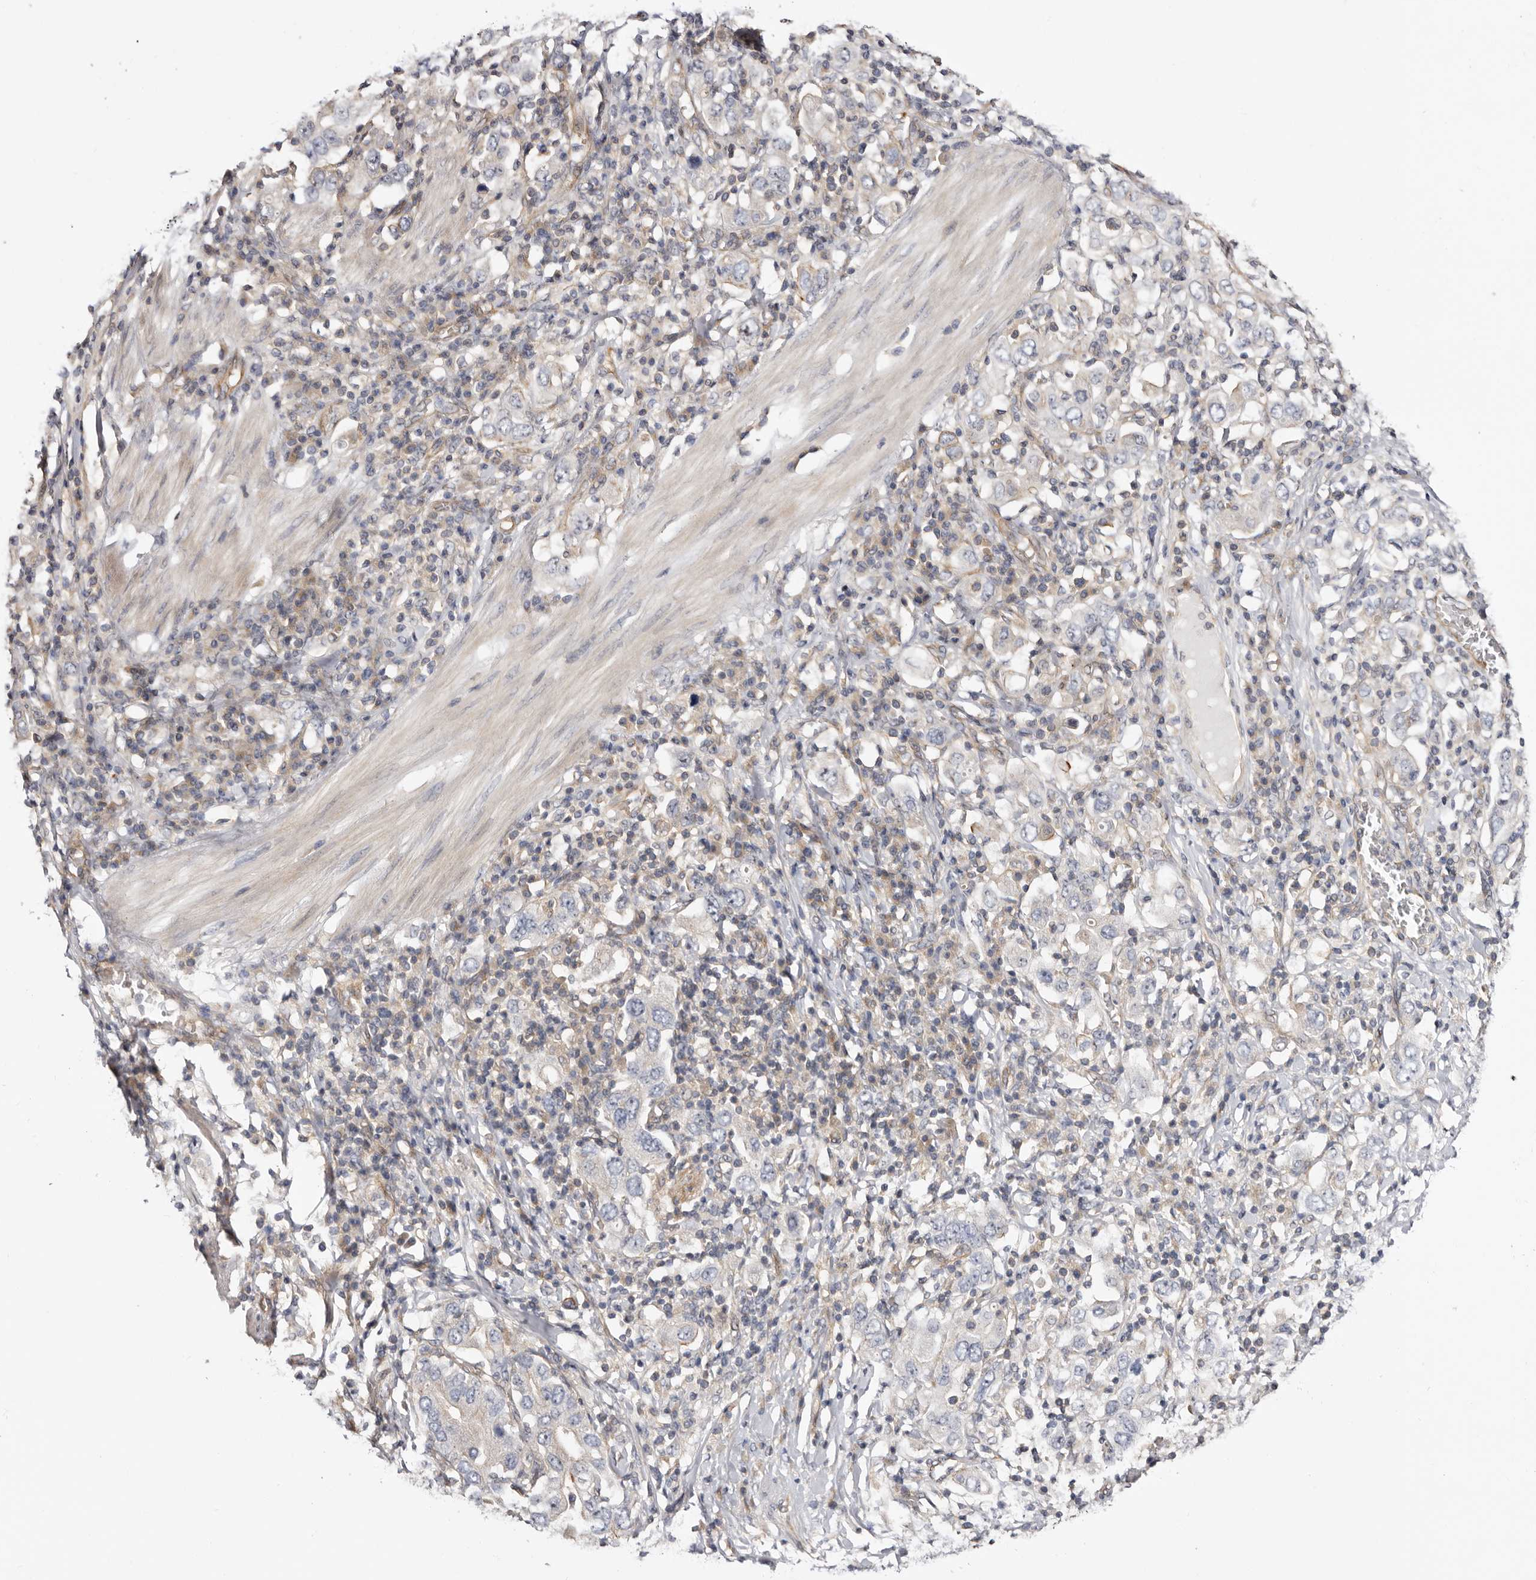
{"staining": {"intensity": "negative", "quantity": "none", "location": "none"}, "tissue": "stomach cancer", "cell_type": "Tumor cells", "image_type": "cancer", "snomed": [{"axis": "morphology", "description": "Adenocarcinoma, NOS"}, {"axis": "topography", "description": "Stomach, upper"}], "caption": "This is an IHC micrograph of human stomach cancer (adenocarcinoma). There is no positivity in tumor cells.", "gene": "PANK4", "patient": {"sex": "male", "age": 62}}